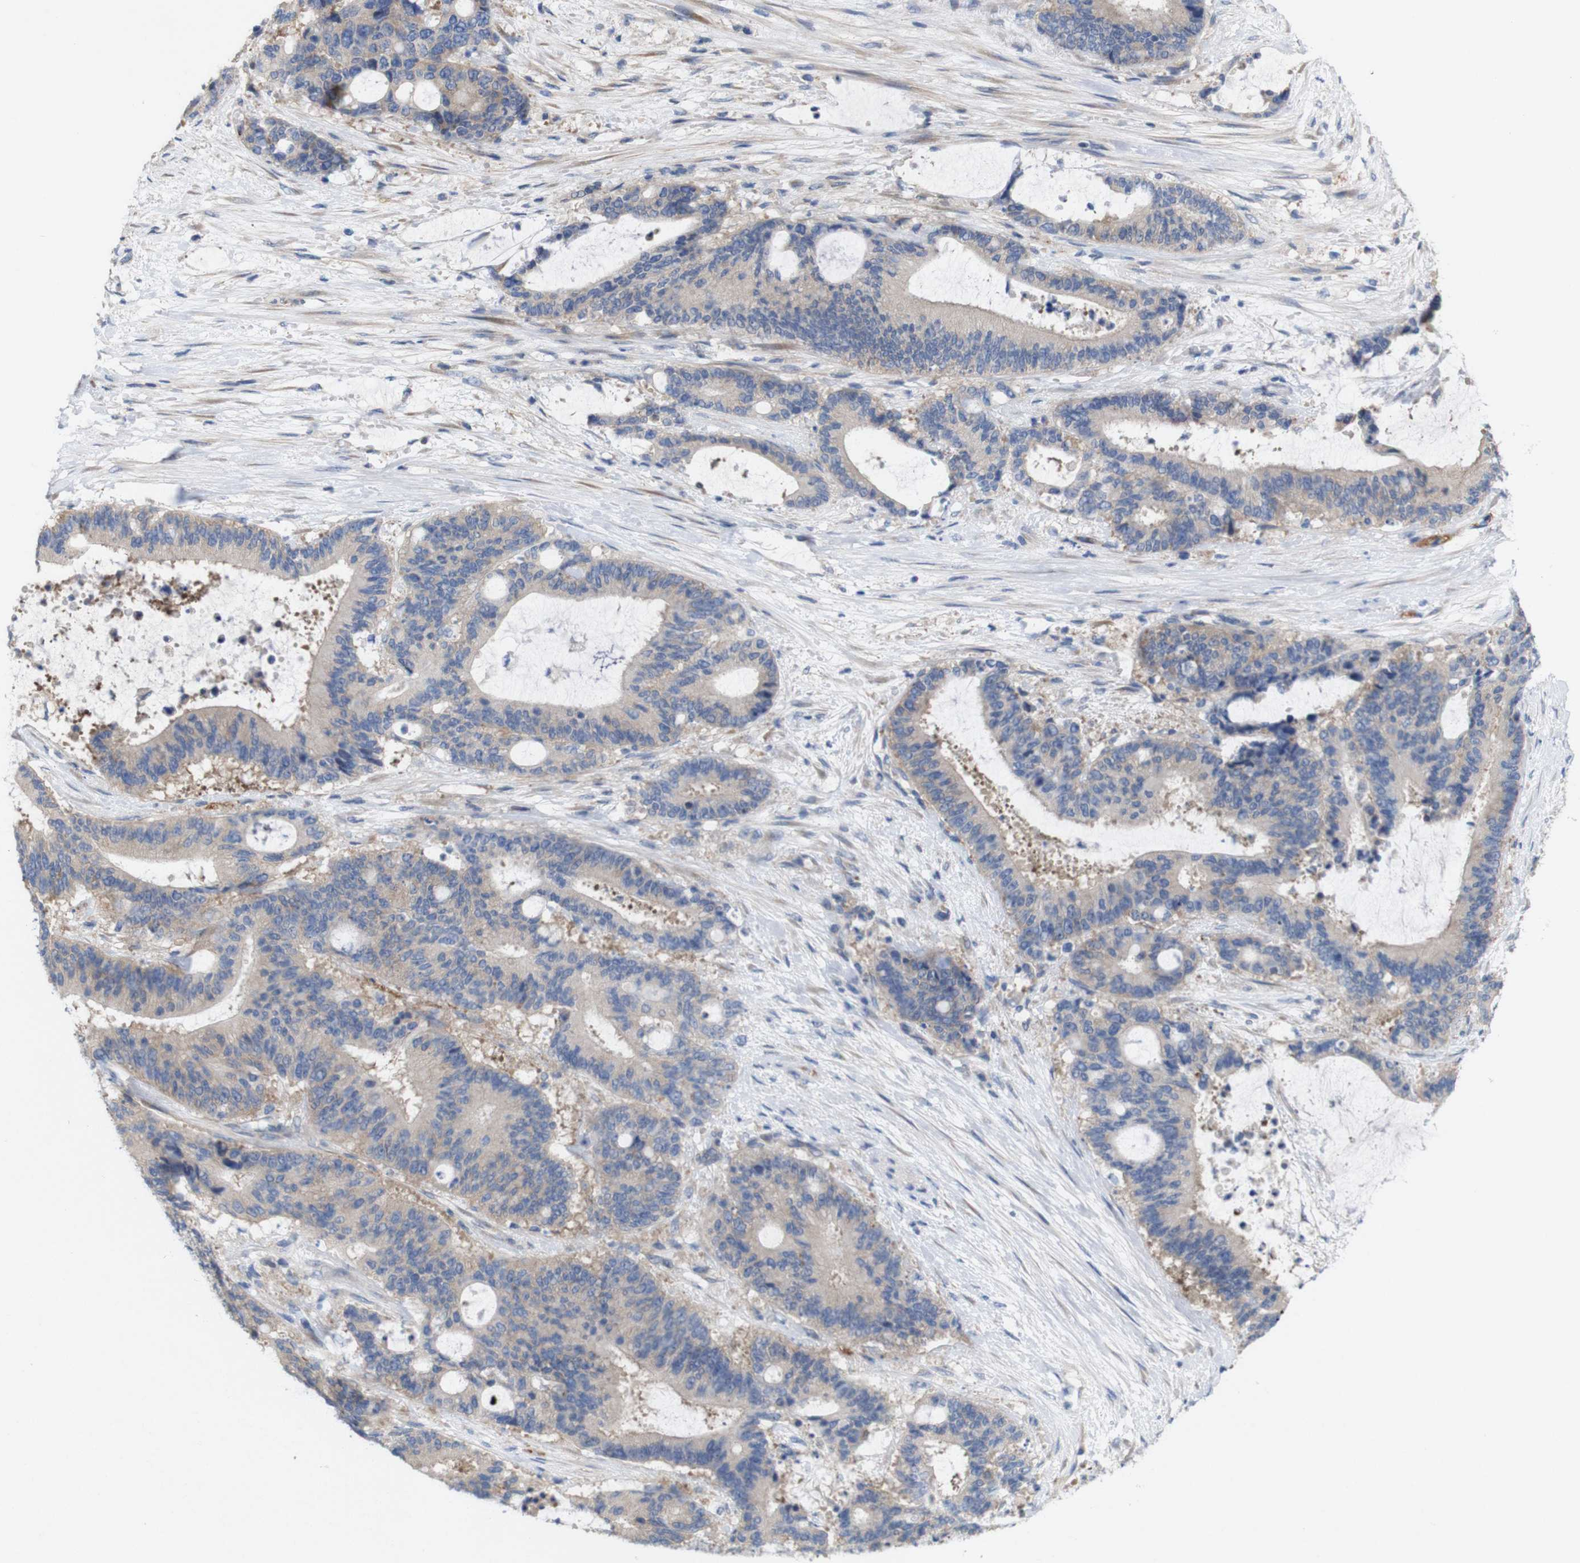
{"staining": {"intensity": "negative", "quantity": "none", "location": "none"}, "tissue": "liver cancer", "cell_type": "Tumor cells", "image_type": "cancer", "snomed": [{"axis": "morphology", "description": "Normal tissue, NOS"}, {"axis": "morphology", "description": "Cholangiocarcinoma"}, {"axis": "topography", "description": "Liver"}, {"axis": "topography", "description": "Peripheral nerve tissue"}], "caption": "Tumor cells are negative for protein expression in human liver cholangiocarcinoma.", "gene": "MYEOV", "patient": {"sex": "female", "age": 73}}